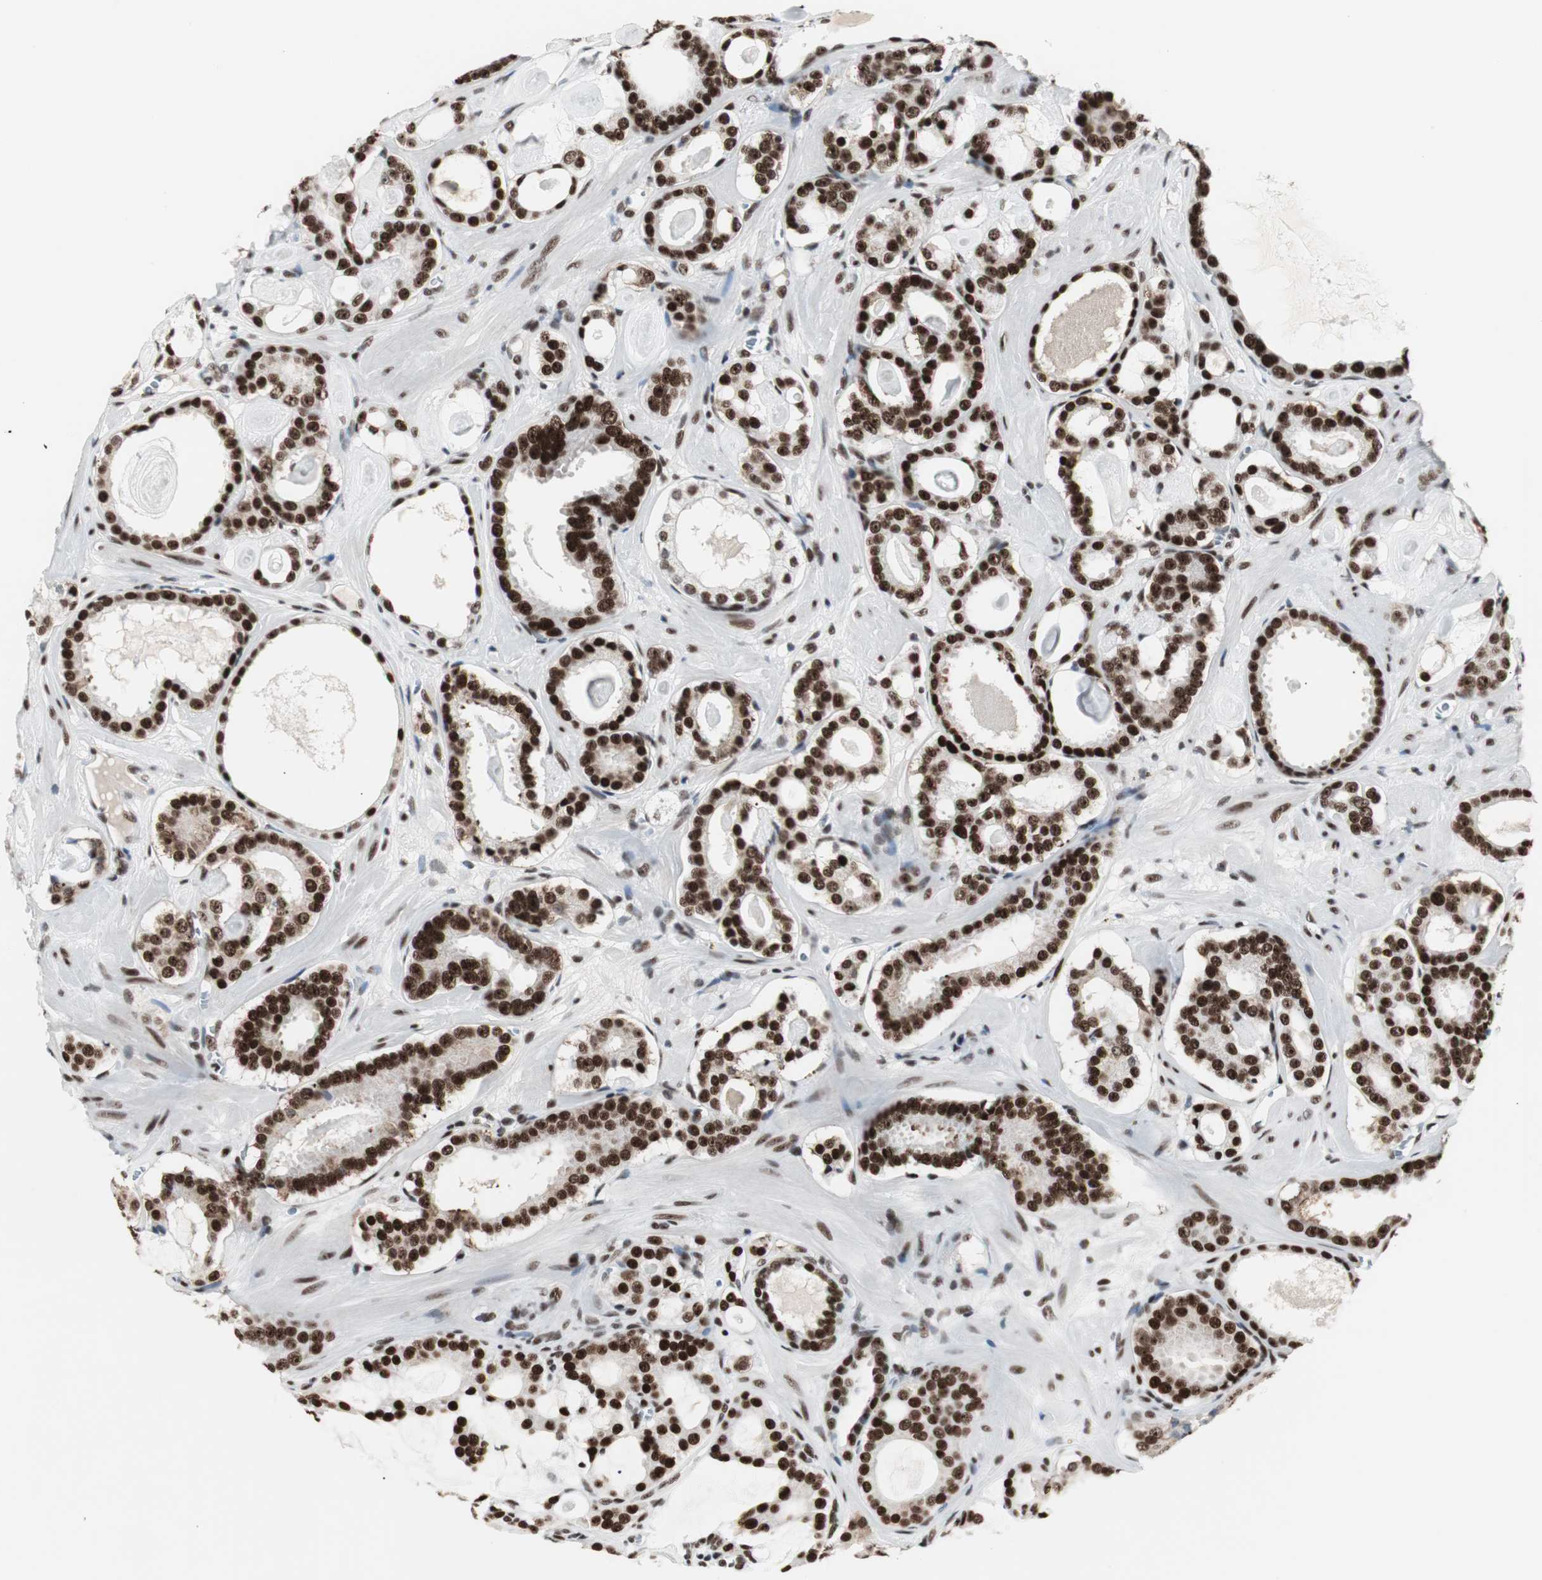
{"staining": {"intensity": "strong", "quantity": ">75%", "location": "nuclear"}, "tissue": "prostate cancer", "cell_type": "Tumor cells", "image_type": "cancer", "snomed": [{"axis": "morphology", "description": "Adenocarcinoma, Low grade"}, {"axis": "topography", "description": "Prostate"}], "caption": "Tumor cells display high levels of strong nuclear positivity in about >75% of cells in low-grade adenocarcinoma (prostate).", "gene": "XRCC1", "patient": {"sex": "male", "age": 57}}